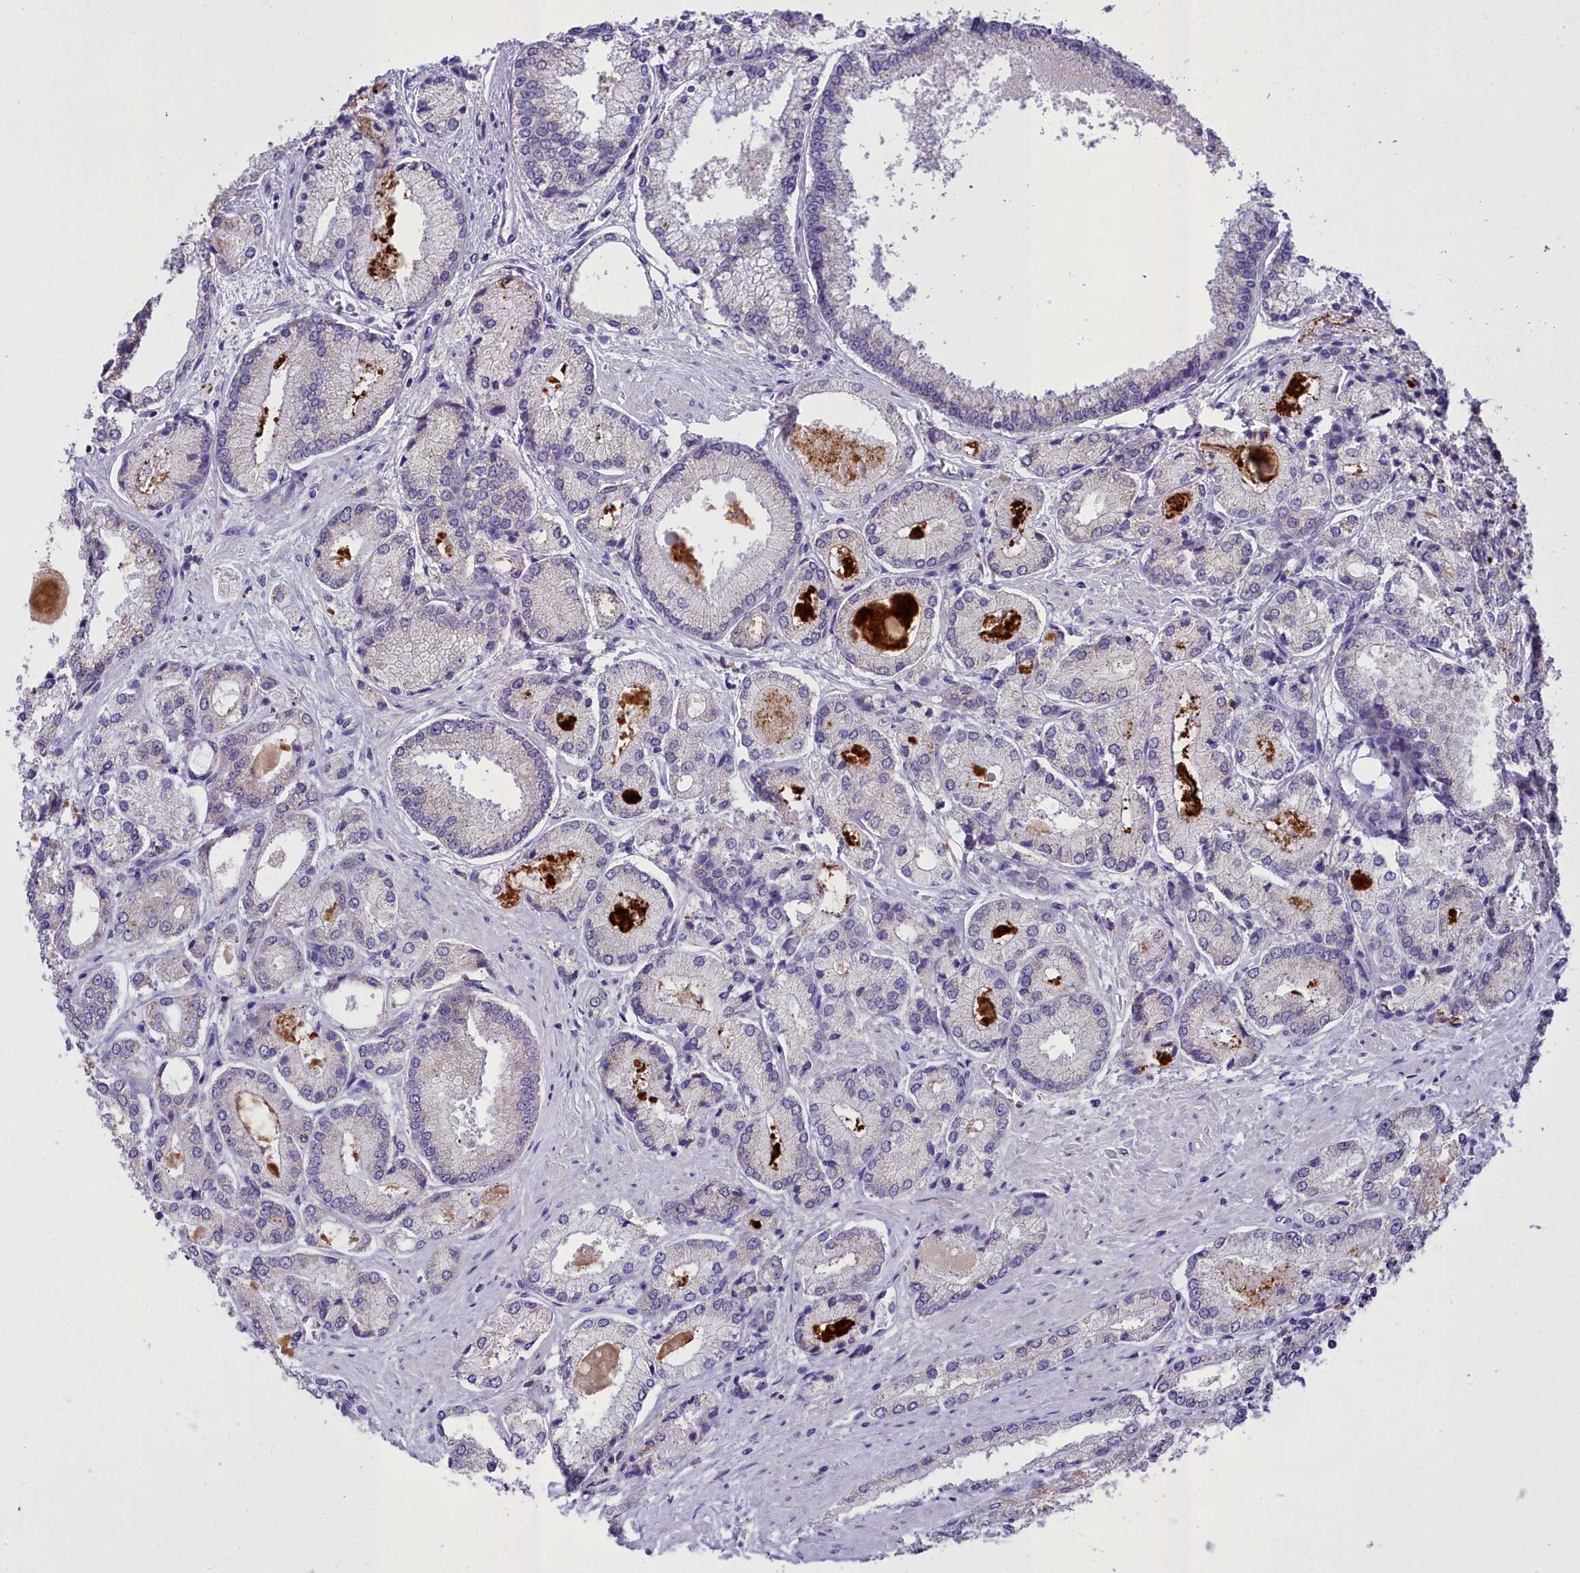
{"staining": {"intensity": "negative", "quantity": "none", "location": "none"}, "tissue": "prostate cancer", "cell_type": "Tumor cells", "image_type": "cancer", "snomed": [{"axis": "morphology", "description": "Adenocarcinoma, Low grade"}, {"axis": "topography", "description": "Prostate"}], "caption": "Human prostate low-grade adenocarcinoma stained for a protein using immunohistochemistry displays no positivity in tumor cells.", "gene": "MIIP", "patient": {"sex": "male", "age": 74}}